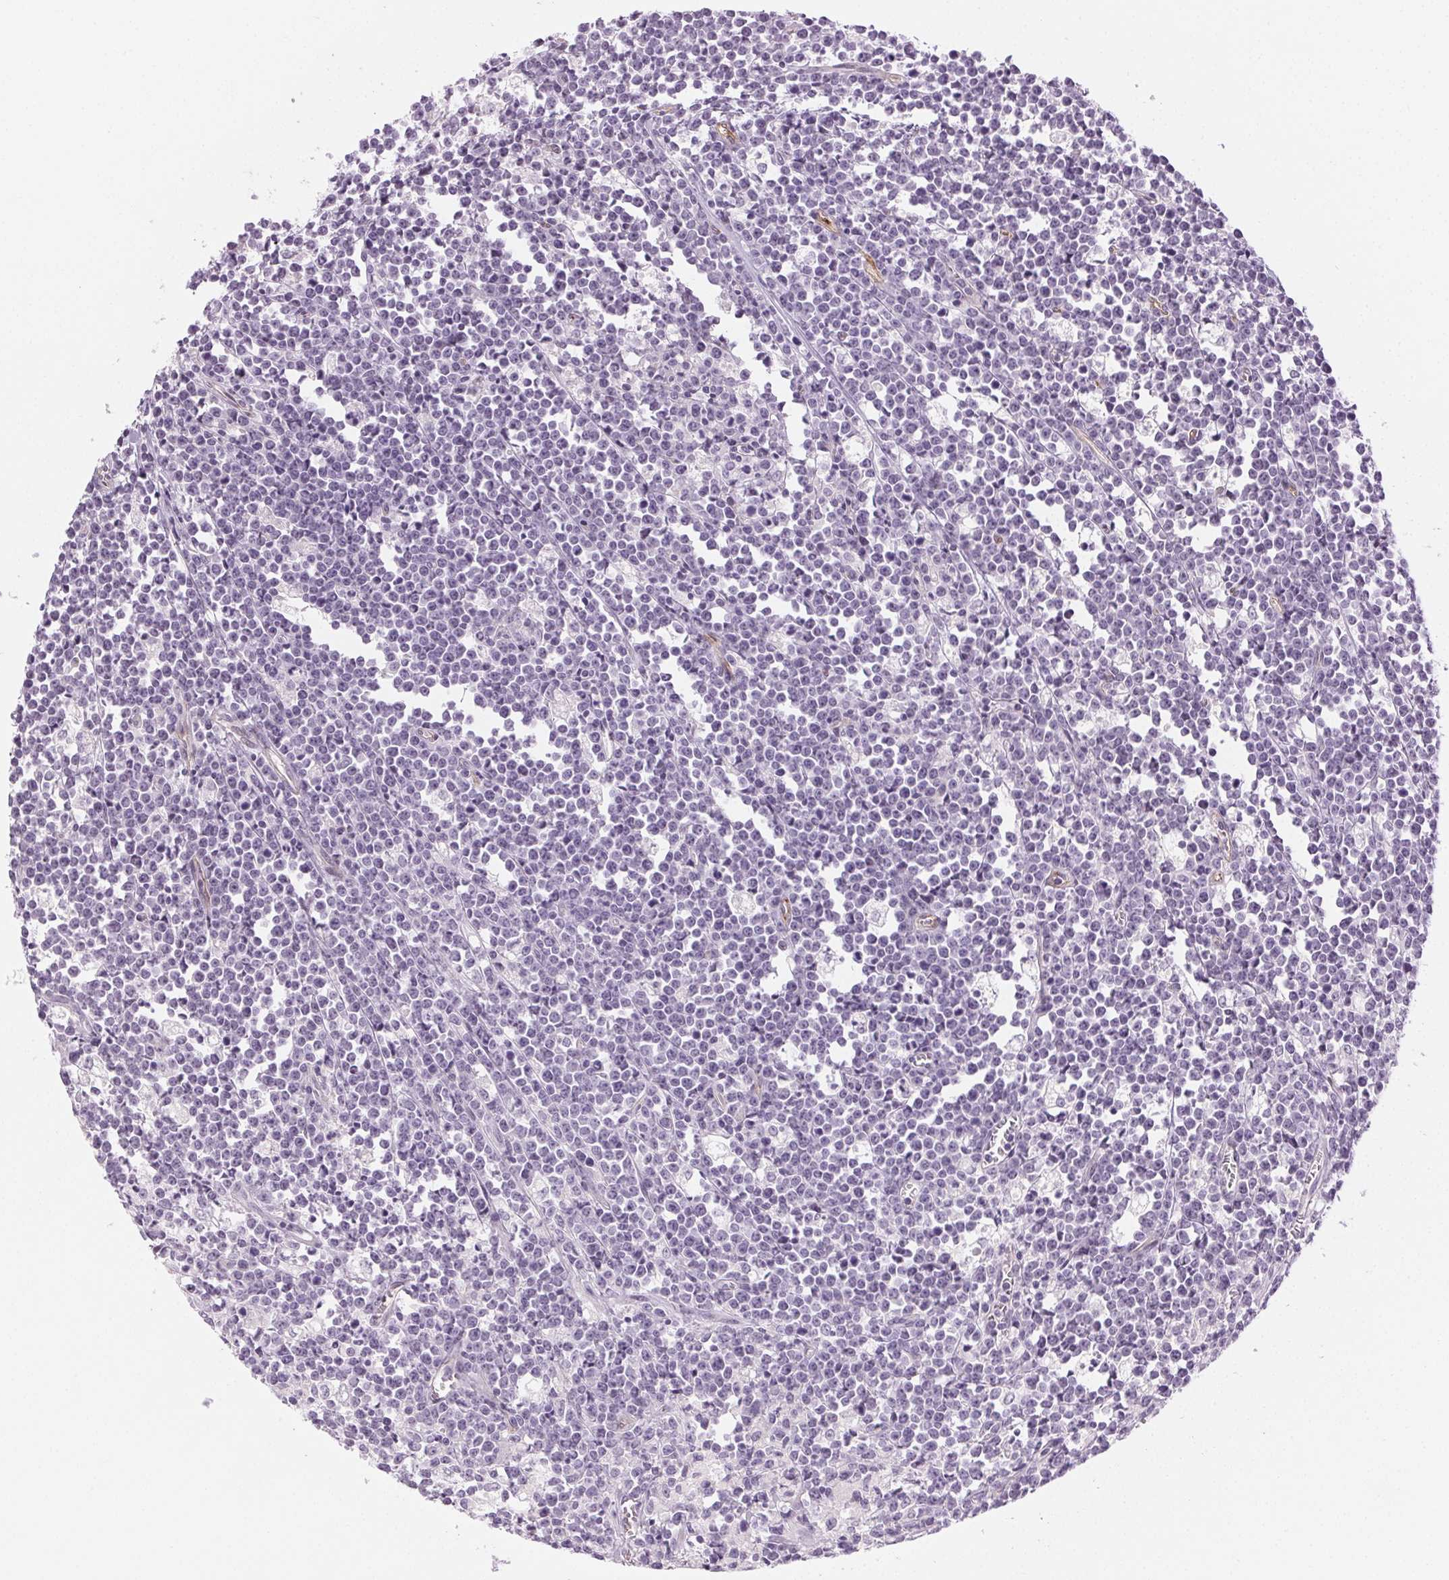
{"staining": {"intensity": "negative", "quantity": "none", "location": "none"}, "tissue": "lymphoma", "cell_type": "Tumor cells", "image_type": "cancer", "snomed": [{"axis": "morphology", "description": "Malignant lymphoma, non-Hodgkin's type, High grade"}, {"axis": "topography", "description": "Small intestine"}], "caption": "High-grade malignant lymphoma, non-Hodgkin's type stained for a protein using immunohistochemistry (IHC) exhibits no staining tumor cells.", "gene": "AIF1L", "patient": {"sex": "female", "age": 56}}